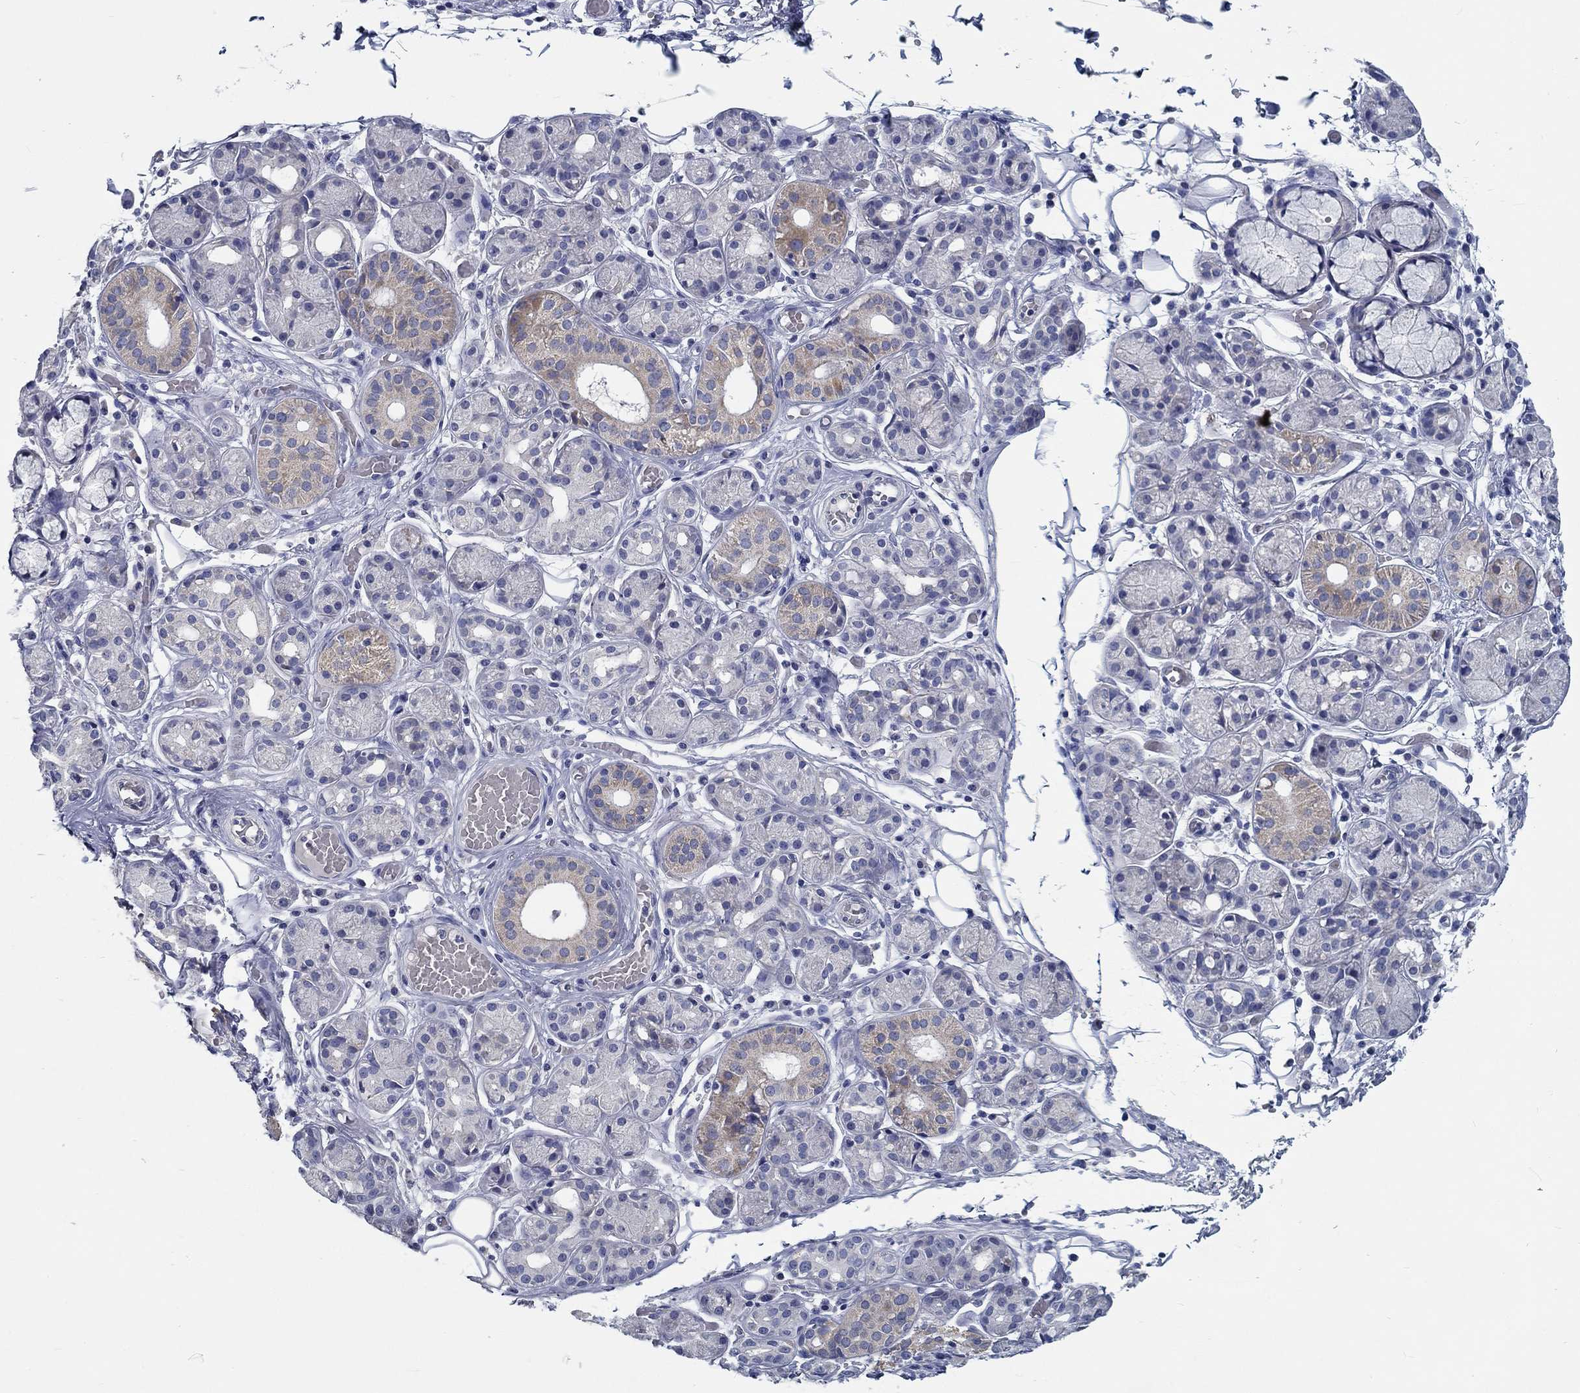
{"staining": {"intensity": "weak", "quantity": "25%-75%", "location": "cytoplasmic/membranous"}, "tissue": "salivary gland", "cell_type": "Glandular cells", "image_type": "normal", "snomed": [{"axis": "morphology", "description": "Normal tissue, NOS"}, {"axis": "topography", "description": "Salivary gland"}, {"axis": "topography", "description": "Peripheral nerve tissue"}], "caption": "A brown stain shows weak cytoplasmic/membranous positivity of a protein in glandular cells of benign human salivary gland.", "gene": "MYBPC1", "patient": {"sex": "male", "age": 71}}